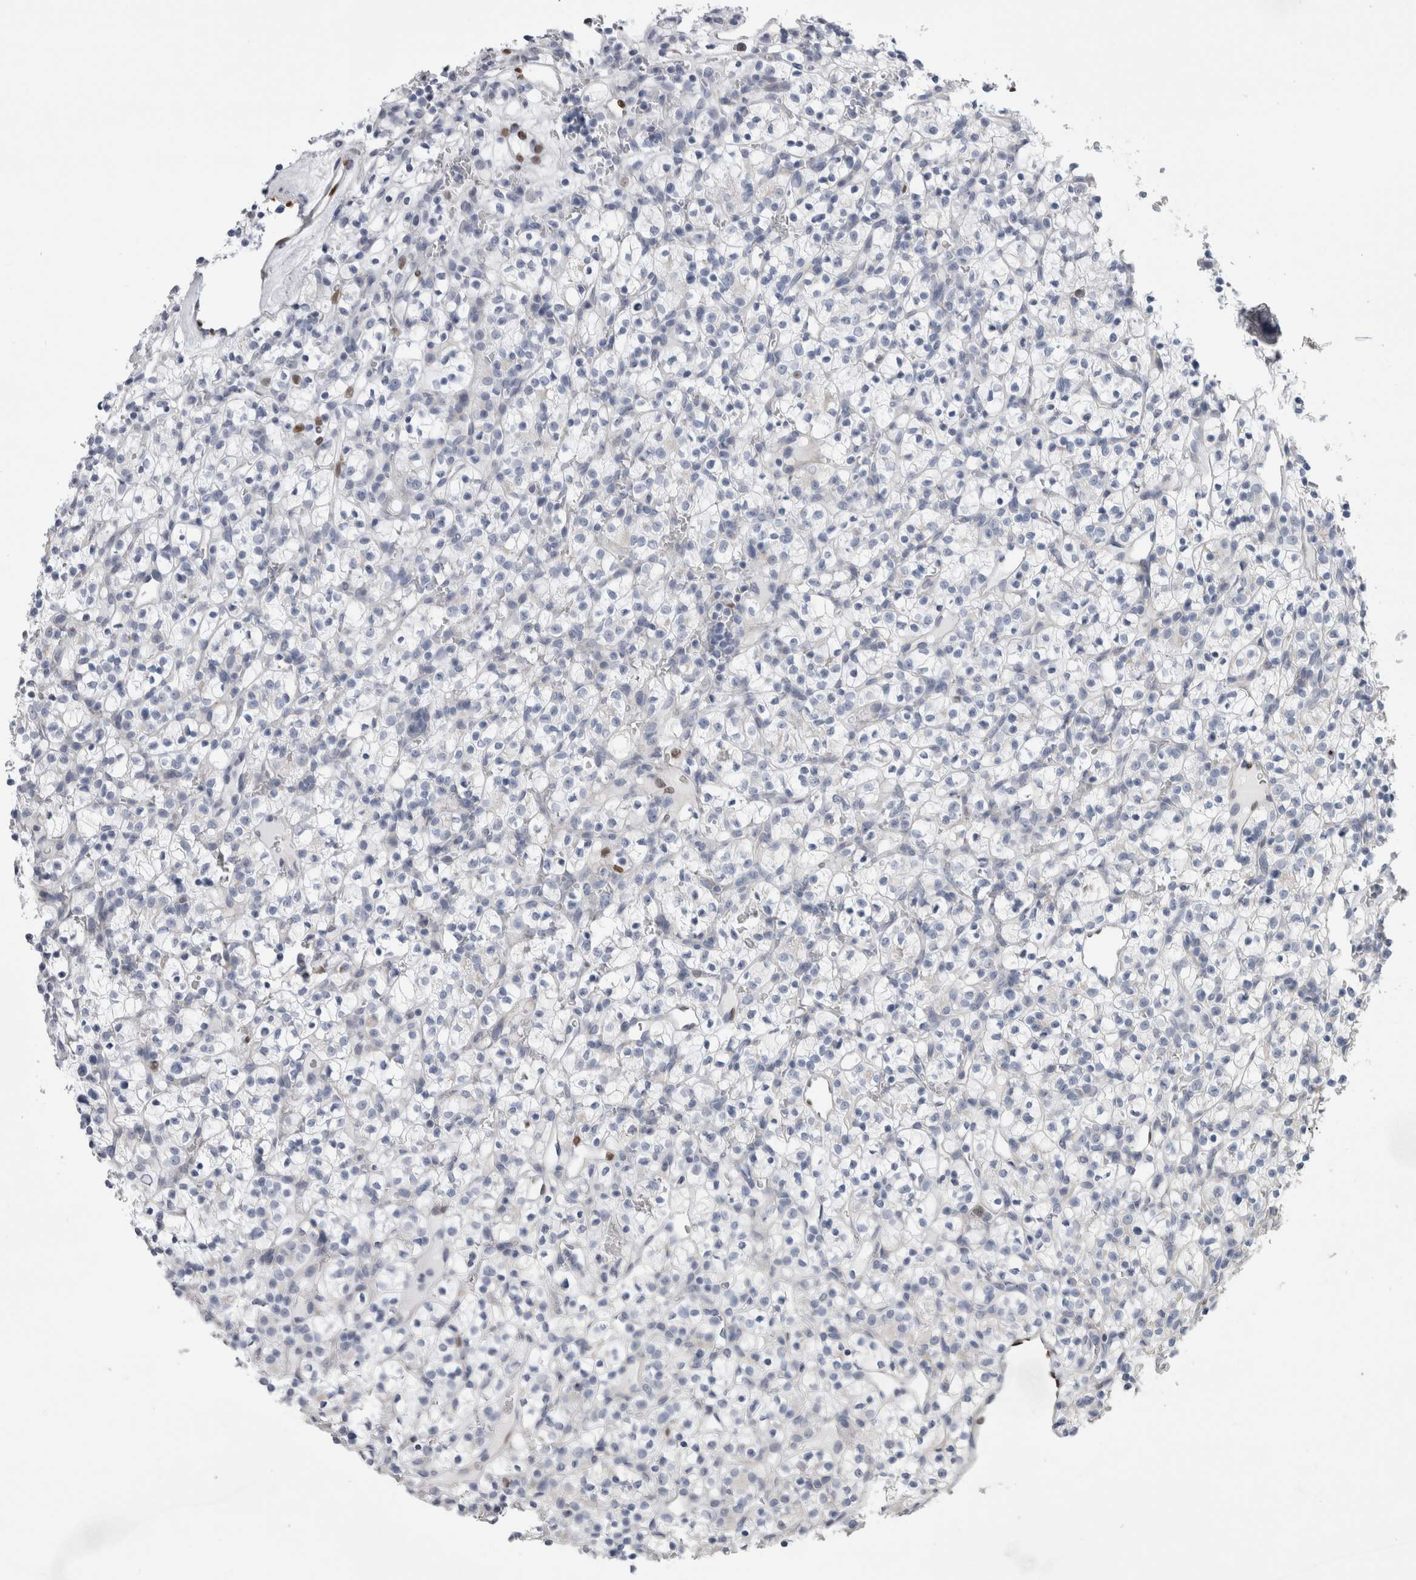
{"staining": {"intensity": "negative", "quantity": "none", "location": "none"}, "tissue": "renal cancer", "cell_type": "Tumor cells", "image_type": "cancer", "snomed": [{"axis": "morphology", "description": "Adenocarcinoma, NOS"}, {"axis": "topography", "description": "Kidney"}], "caption": "Renal cancer (adenocarcinoma) was stained to show a protein in brown. There is no significant expression in tumor cells.", "gene": "IL33", "patient": {"sex": "female", "age": 57}}